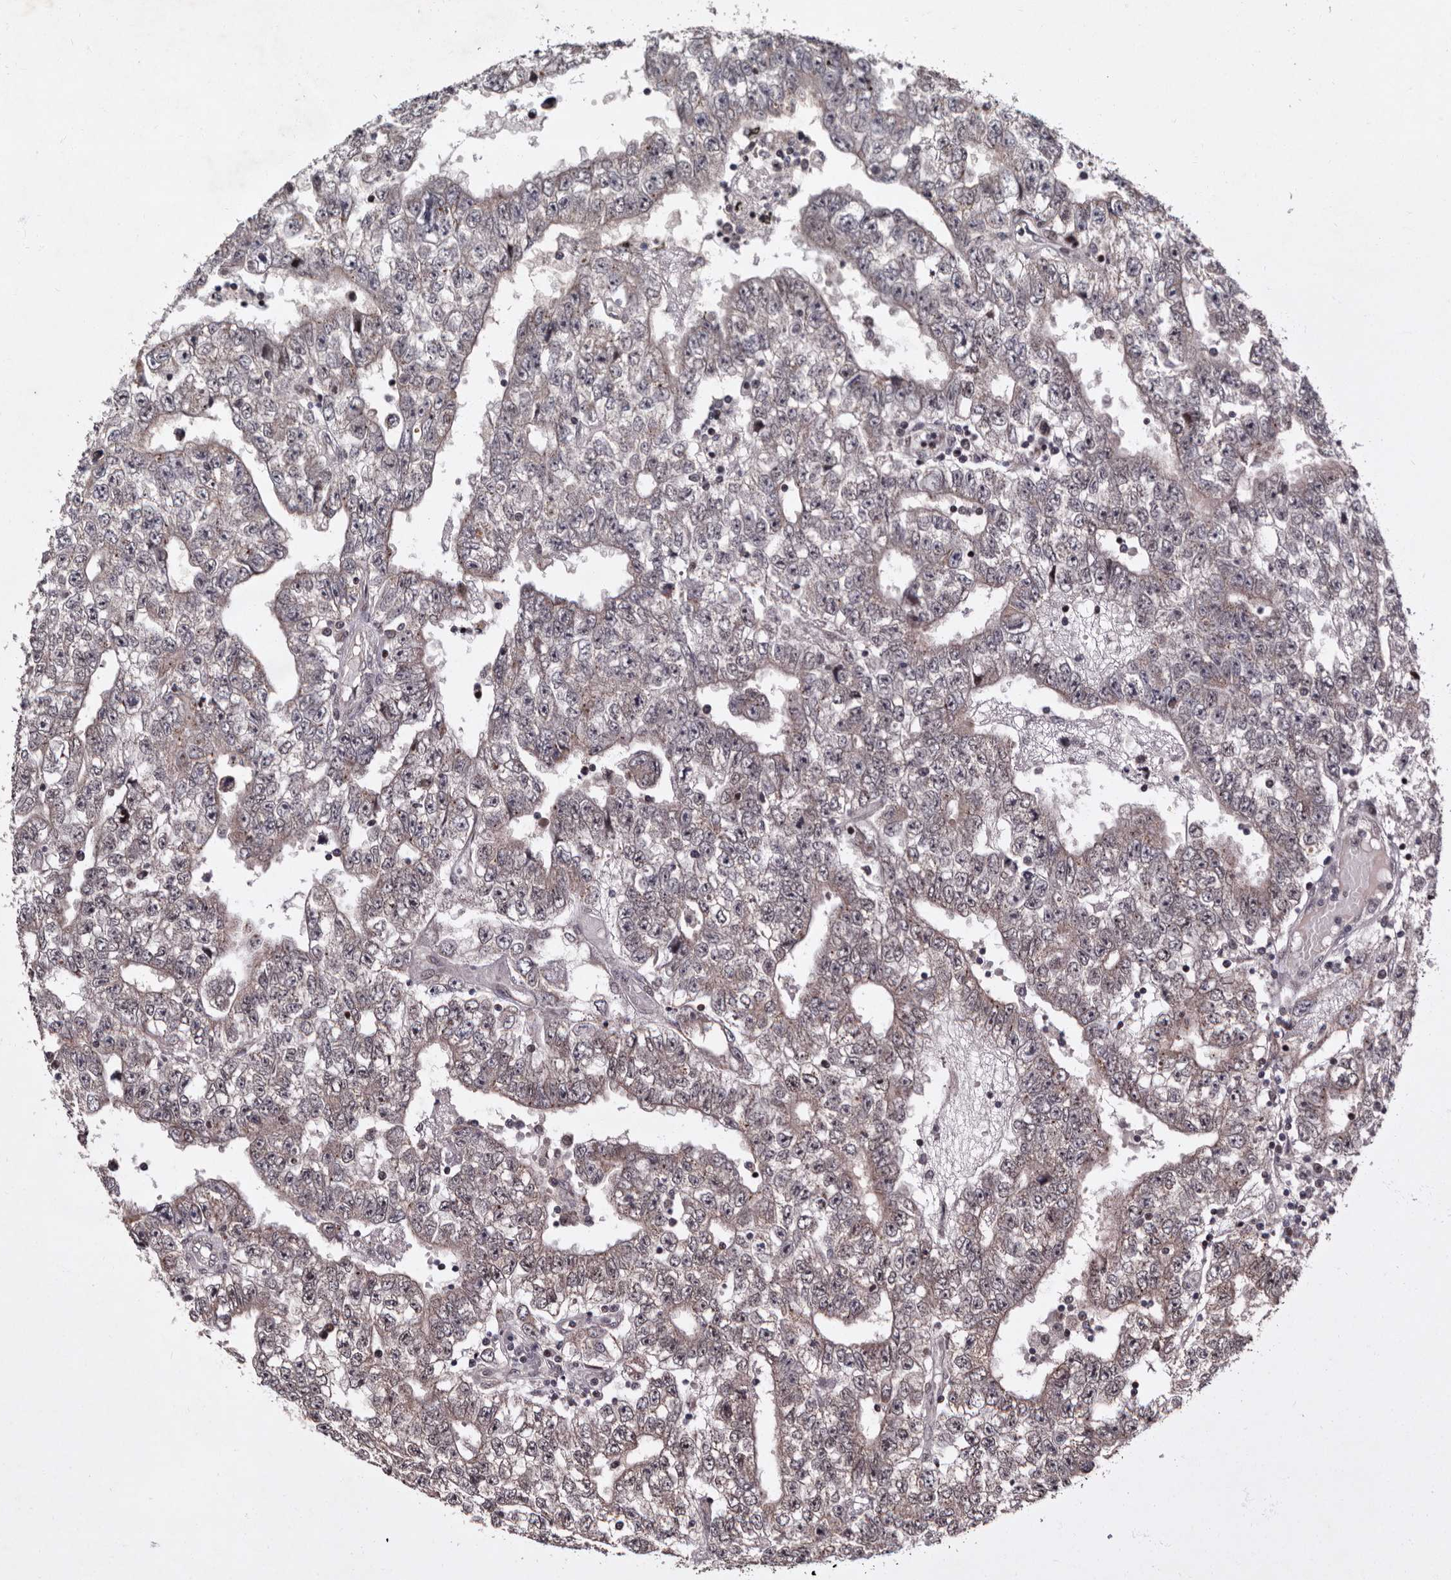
{"staining": {"intensity": "negative", "quantity": "none", "location": "none"}, "tissue": "testis cancer", "cell_type": "Tumor cells", "image_type": "cancer", "snomed": [{"axis": "morphology", "description": "Carcinoma, Embryonal, NOS"}, {"axis": "topography", "description": "Testis"}], "caption": "A high-resolution micrograph shows immunohistochemistry staining of testis cancer, which shows no significant expression in tumor cells.", "gene": "TNKS", "patient": {"sex": "male", "age": 25}}